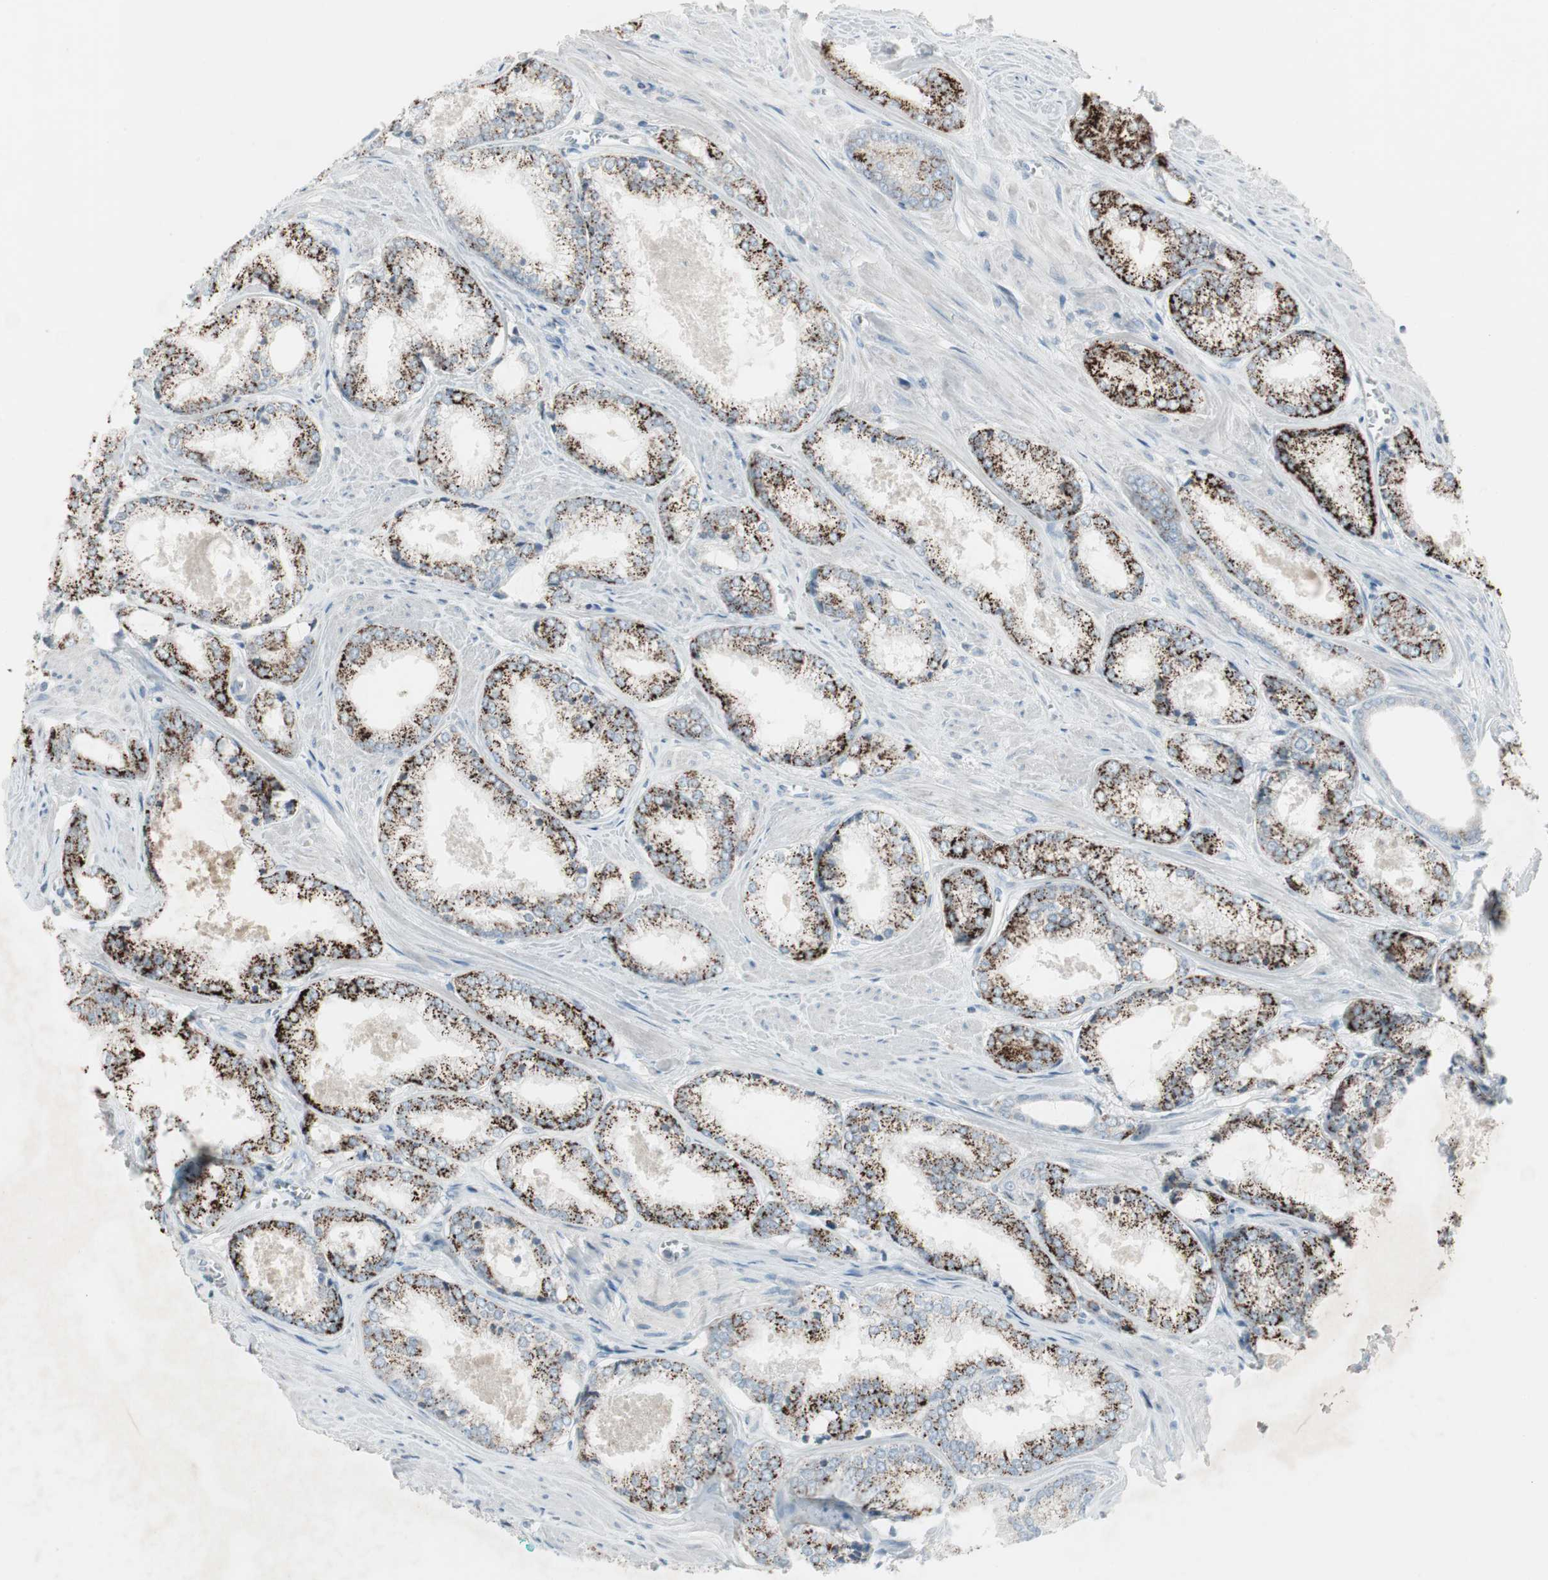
{"staining": {"intensity": "strong", "quantity": ">75%", "location": "cytoplasmic/membranous"}, "tissue": "prostate cancer", "cell_type": "Tumor cells", "image_type": "cancer", "snomed": [{"axis": "morphology", "description": "Adenocarcinoma, Low grade"}, {"axis": "topography", "description": "Prostate"}], "caption": "Immunohistochemical staining of prostate cancer displays strong cytoplasmic/membranous protein staining in approximately >75% of tumor cells. The staining was performed using DAB to visualize the protein expression in brown, while the nuclei were stained in blue with hematoxylin (Magnification: 20x).", "gene": "ARG2", "patient": {"sex": "male", "age": 64}}